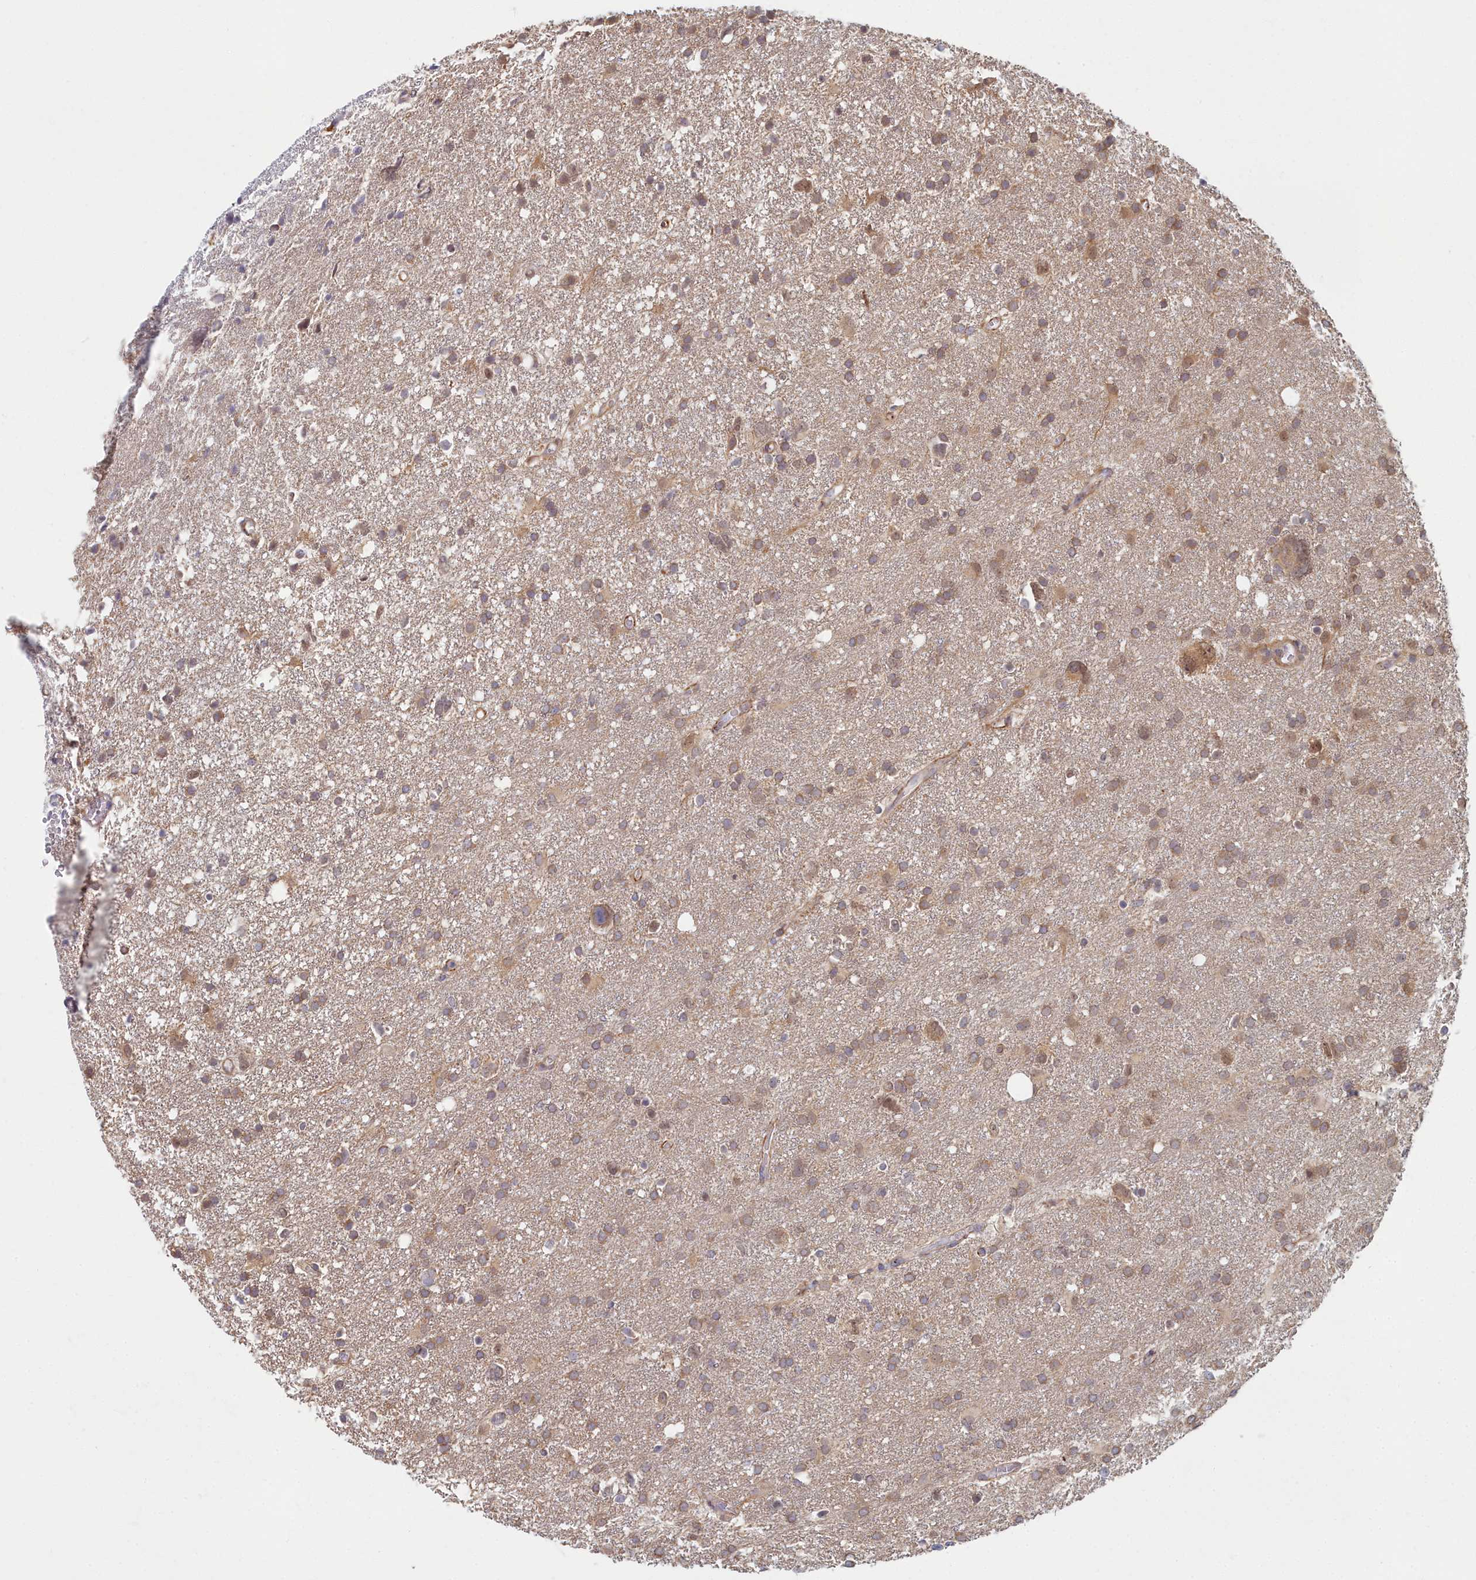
{"staining": {"intensity": "moderate", "quantity": "25%-75%", "location": "cytoplasmic/membranous,nuclear"}, "tissue": "glioma", "cell_type": "Tumor cells", "image_type": "cancer", "snomed": [{"axis": "morphology", "description": "Glioma, malignant, High grade"}, {"axis": "topography", "description": "Brain"}], "caption": "Immunohistochemical staining of malignant high-grade glioma reveals medium levels of moderate cytoplasmic/membranous and nuclear expression in about 25%-75% of tumor cells. (IHC, brightfield microscopy, high magnification).", "gene": "MAK16", "patient": {"sex": "male", "age": 61}}